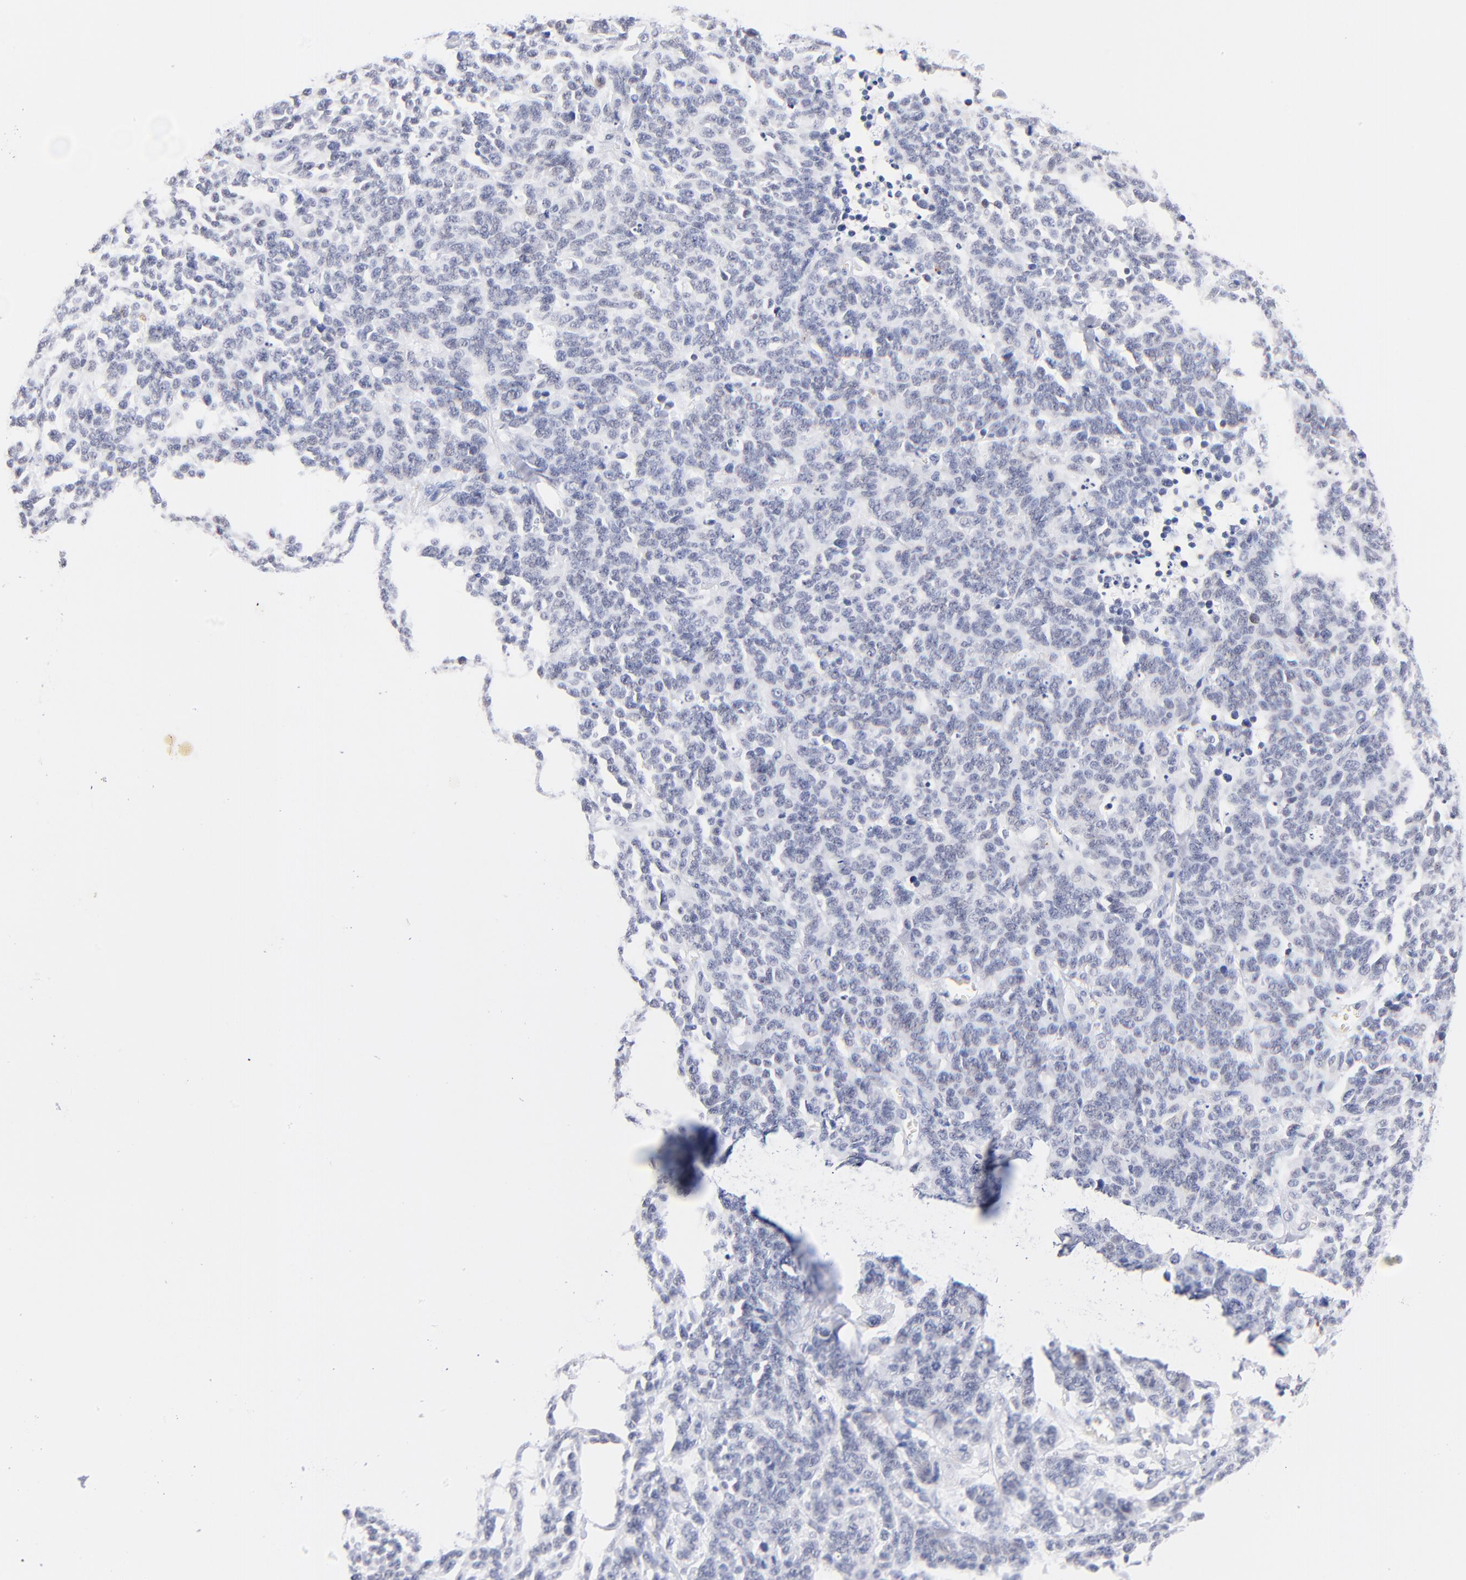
{"staining": {"intensity": "negative", "quantity": "none", "location": "none"}, "tissue": "lung cancer", "cell_type": "Tumor cells", "image_type": "cancer", "snomed": [{"axis": "morphology", "description": "Neoplasm, malignant, NOS"}, {"axis": "topography", "description": "Lung"}], "caption": "The histopathology image shows no significant expression in tumor cells of malignant neoplasm (lung).", "gene": "ZNF74", "patient": {"sex": "female", "age": 58}}